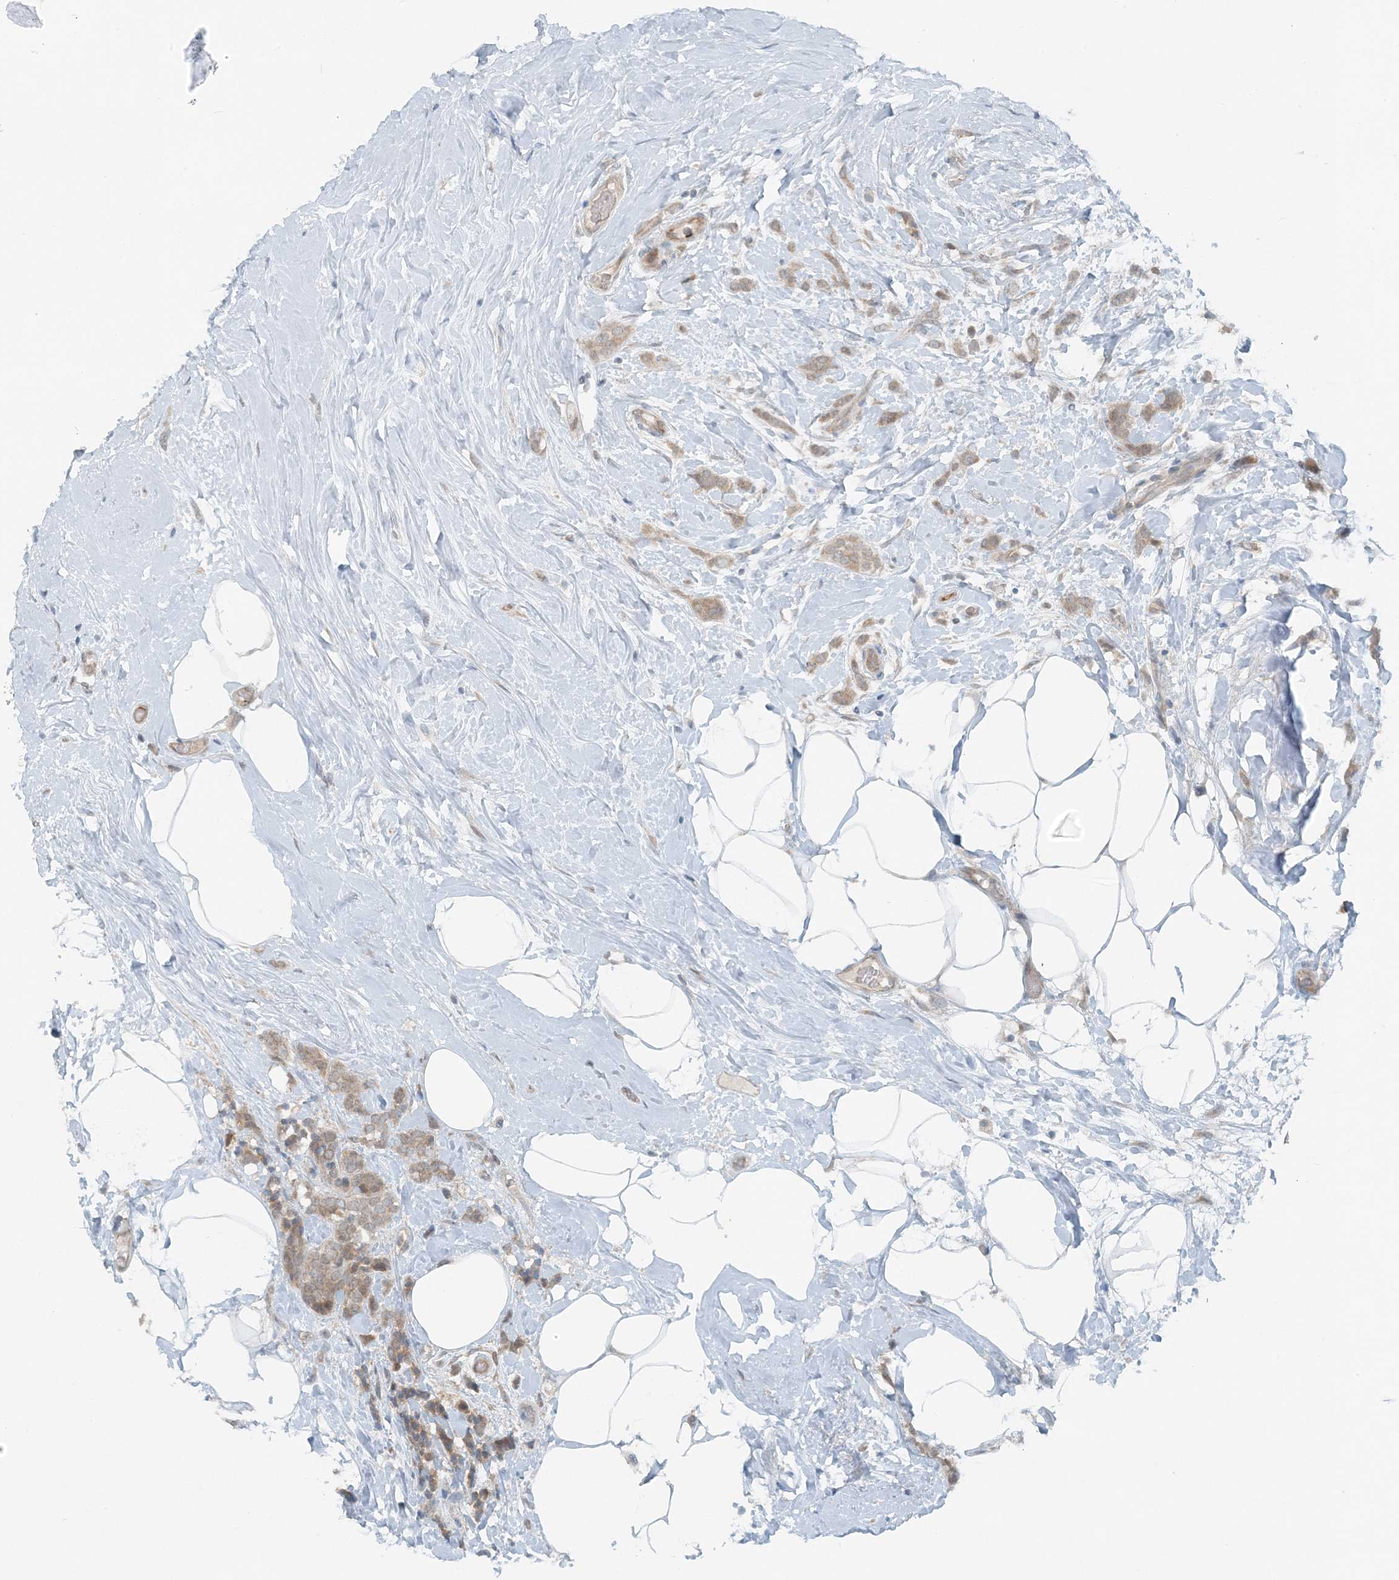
{"staining": {"intensity": "weak", "quantity": ">75%", "location": "cytoplasmic/membranous"}, "tissue": "breast cancer", "cell_type": "Tumor cells", "image_type": "cancer", "snomed": [{"axis": "morphology", "description": "Lobular carcinoma, in situ"}, {"axis": "morphology", "description": "Lobular carcinoma"}, {"axis": "topography", "description": "Breast"}], "caption": "Protein staining by immunohistochemistry shows weak cytoplasmic/membranous expression in about >75% of tumor cells in breast cancer (lobular carcinoma).", "gene": "MITD1", "patient": {"sex": "female", "age": 41}}